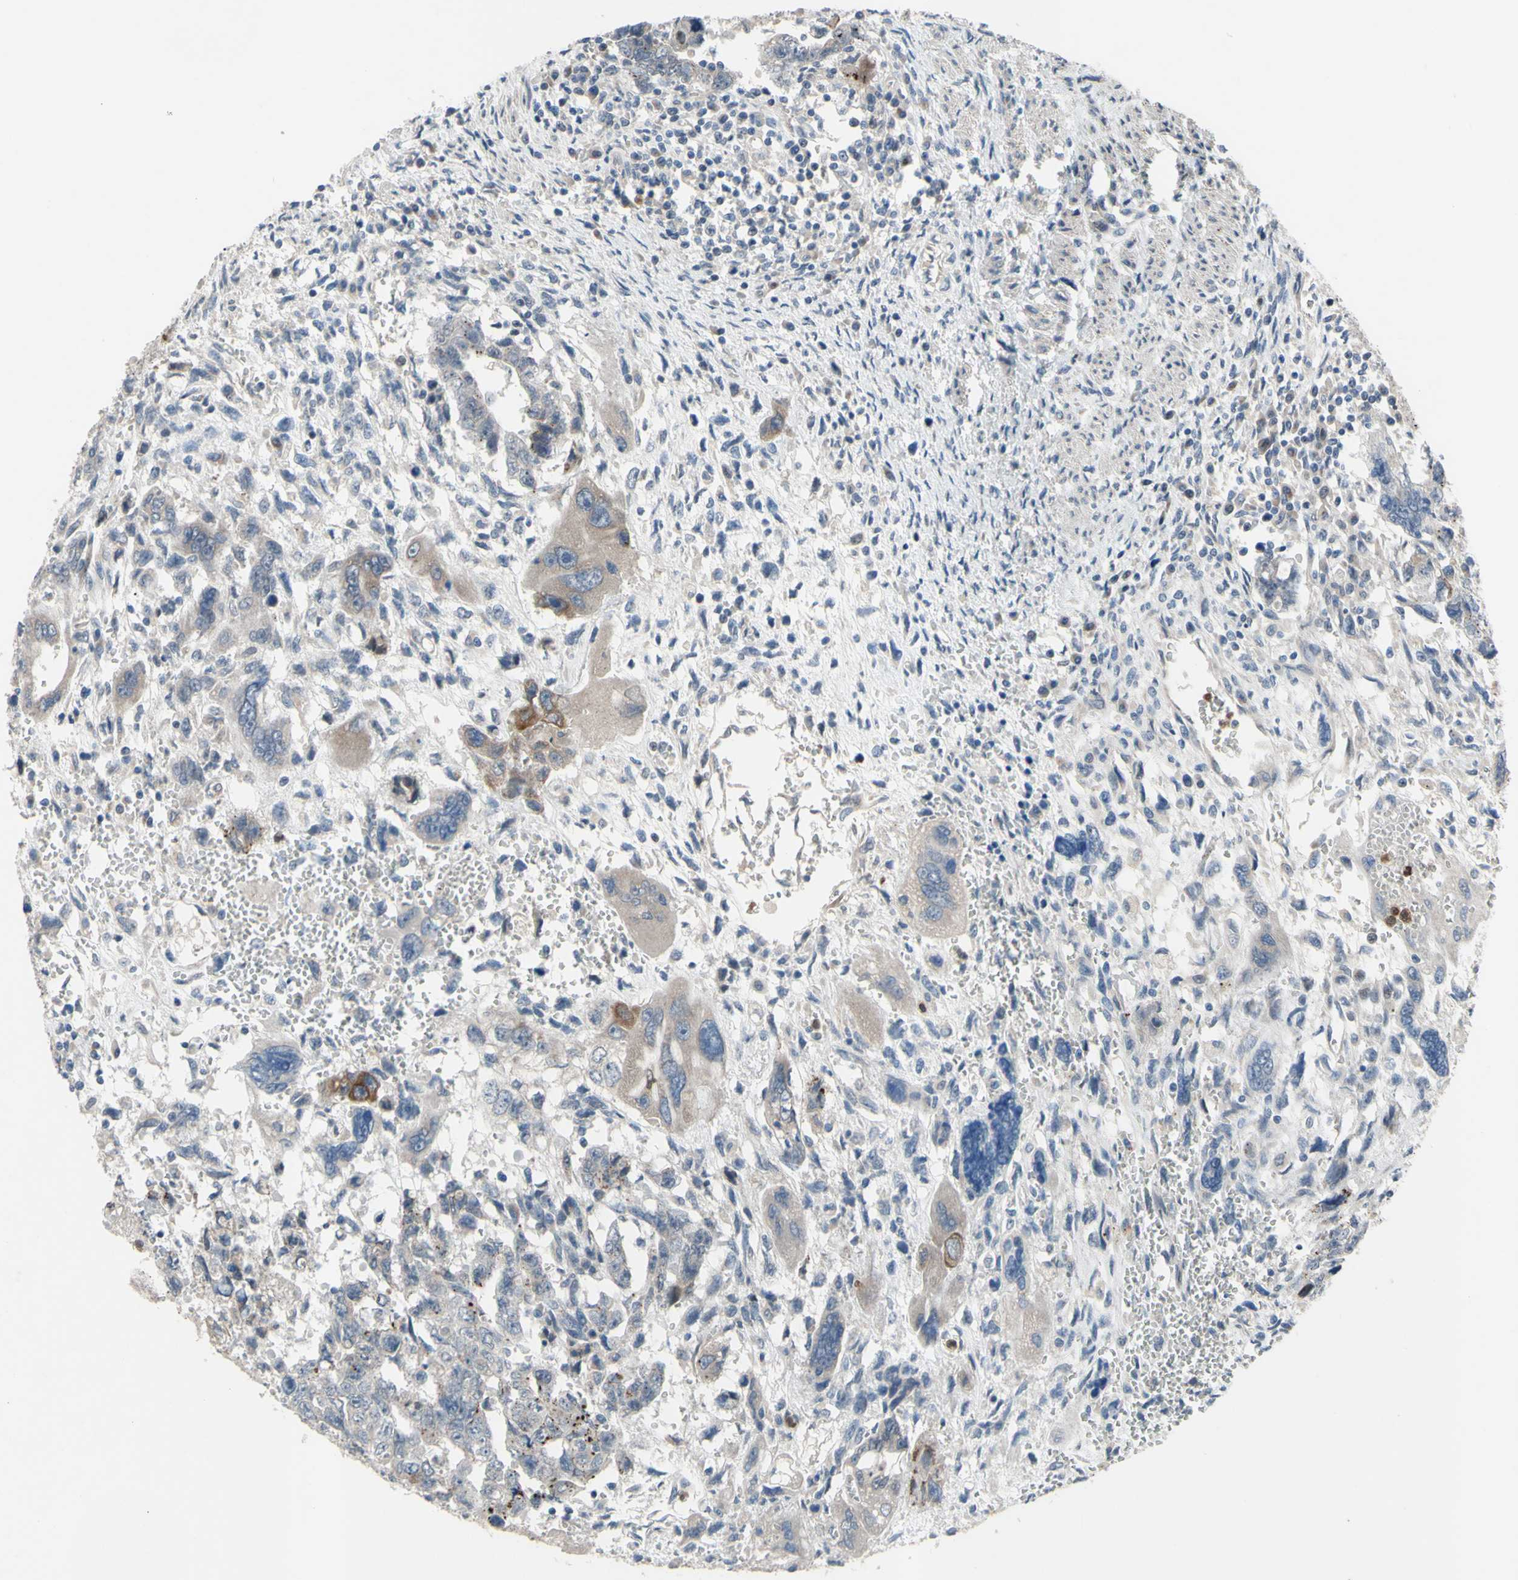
{"staining": {"intensity": "weak", "quantity": ">75%", "location": "nuclear"}, "tissue": "testis cancer", "cell_type": "Tumor cells", "image_type": "cancer", "snomed": [{"axis": "morphology", "description": "Carcinoma, Embryonal, NOS"}, {"axis": "topography", "description": "Testis"}], "caption": "Brown immunohistochemical staining in testis cancer (embryonal carcinoma) shows weak nuclear expression in about >75% of tumor cells. The protein of interest is stained brown, and the nuclei are stained in blue (DAB IHC with brightfield microscopy, high magnification).", "gene": "GRAMD2B", "patient": {"sex": "male", "age": 28}}